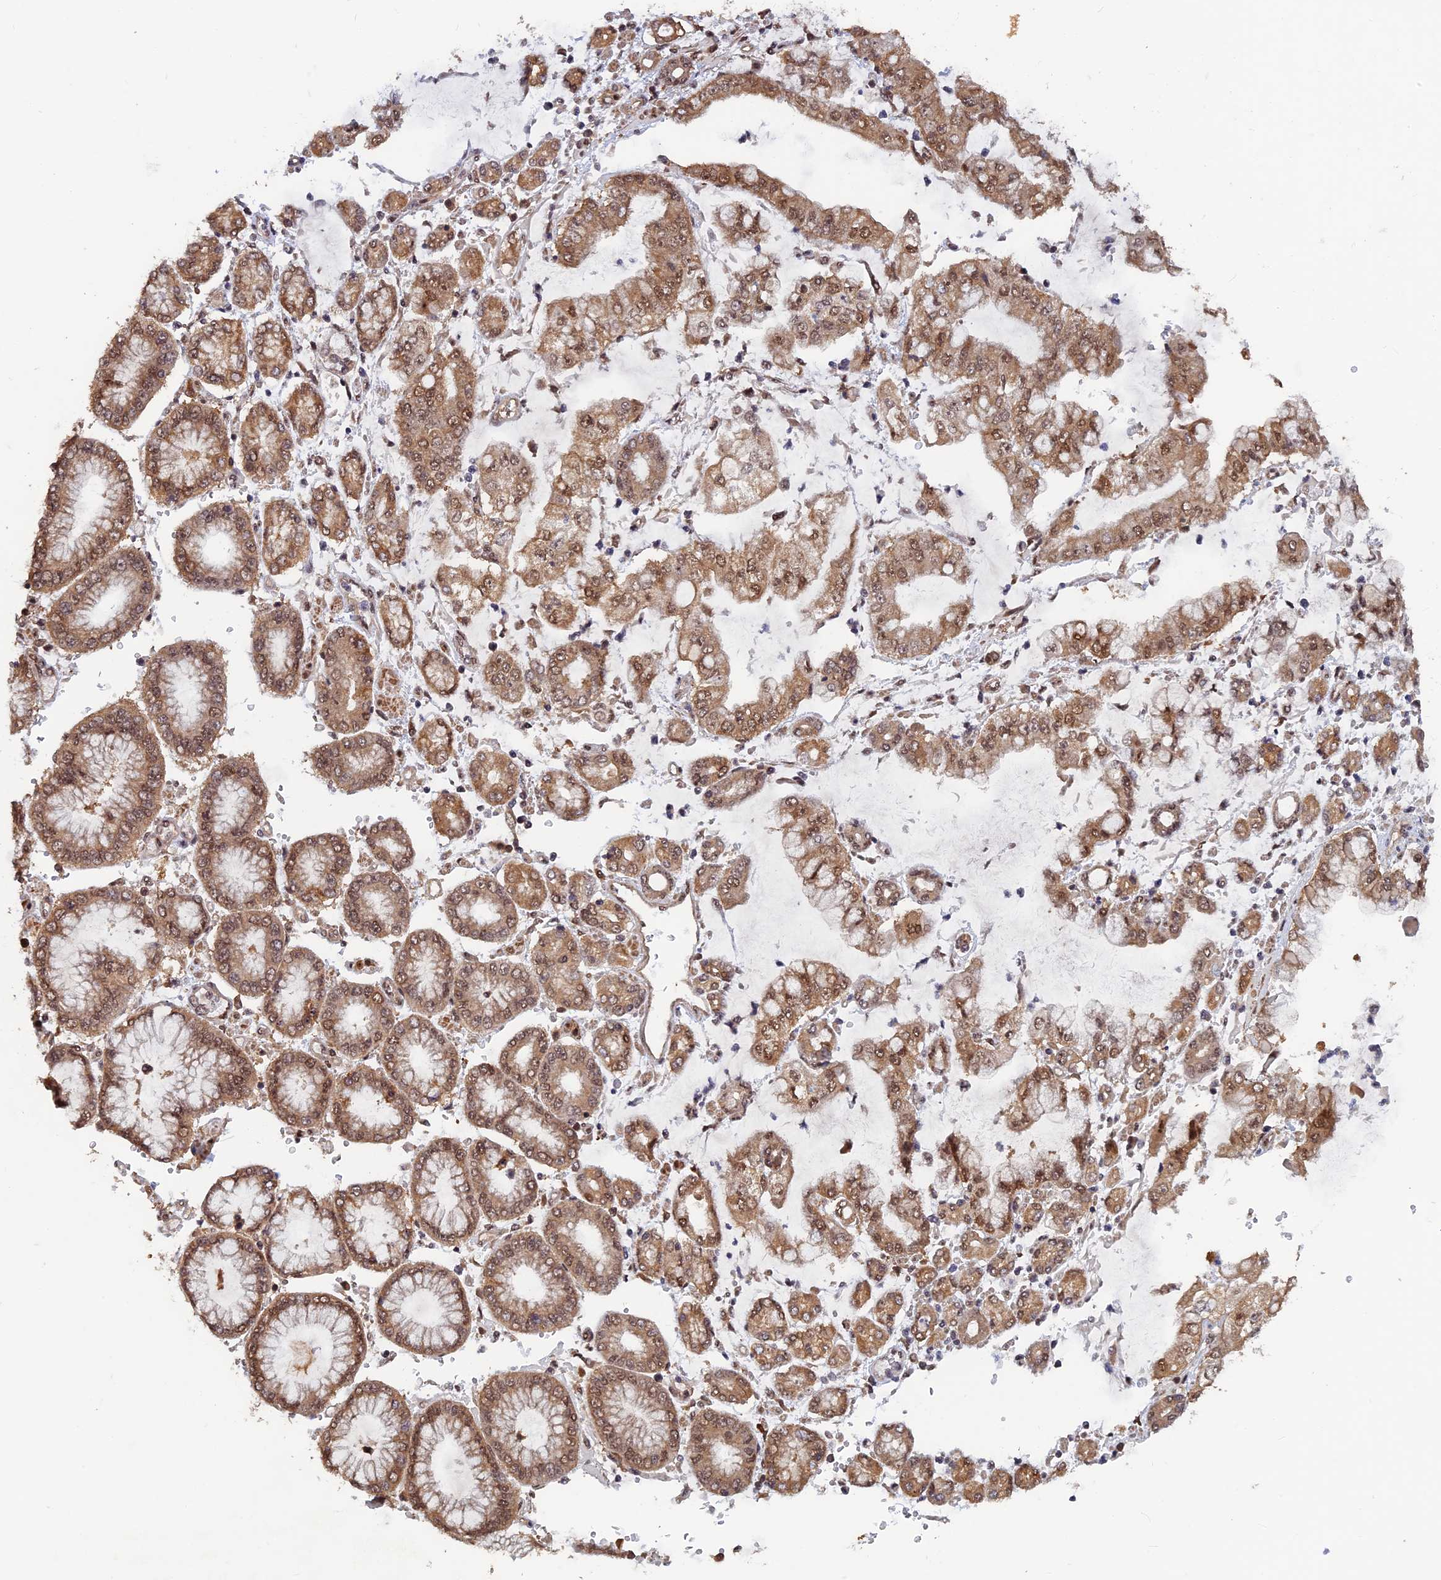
{"staining": {"intensity": "moderate", "quantity": ">75%", "location": "cytoplasmic/membranous,nuclear"}, "tissue": "stomach cancer", "cell_type": "Tumor cells", "image_type": "cancer", "snomed": [{"axis": "morphology", "description": "Adenocarcinoma, NOS"}, {"axis": "topography", "description": "Stomach"}], "caption": "This is a micrograph of immunohistochemistry staining of stomach cancer, which shows moderate staining in the cytoplasmic/membranous and nuclear of tumor cells.", "gene": "FAM53C", "patient": {"sex": "male", "age": 76}}